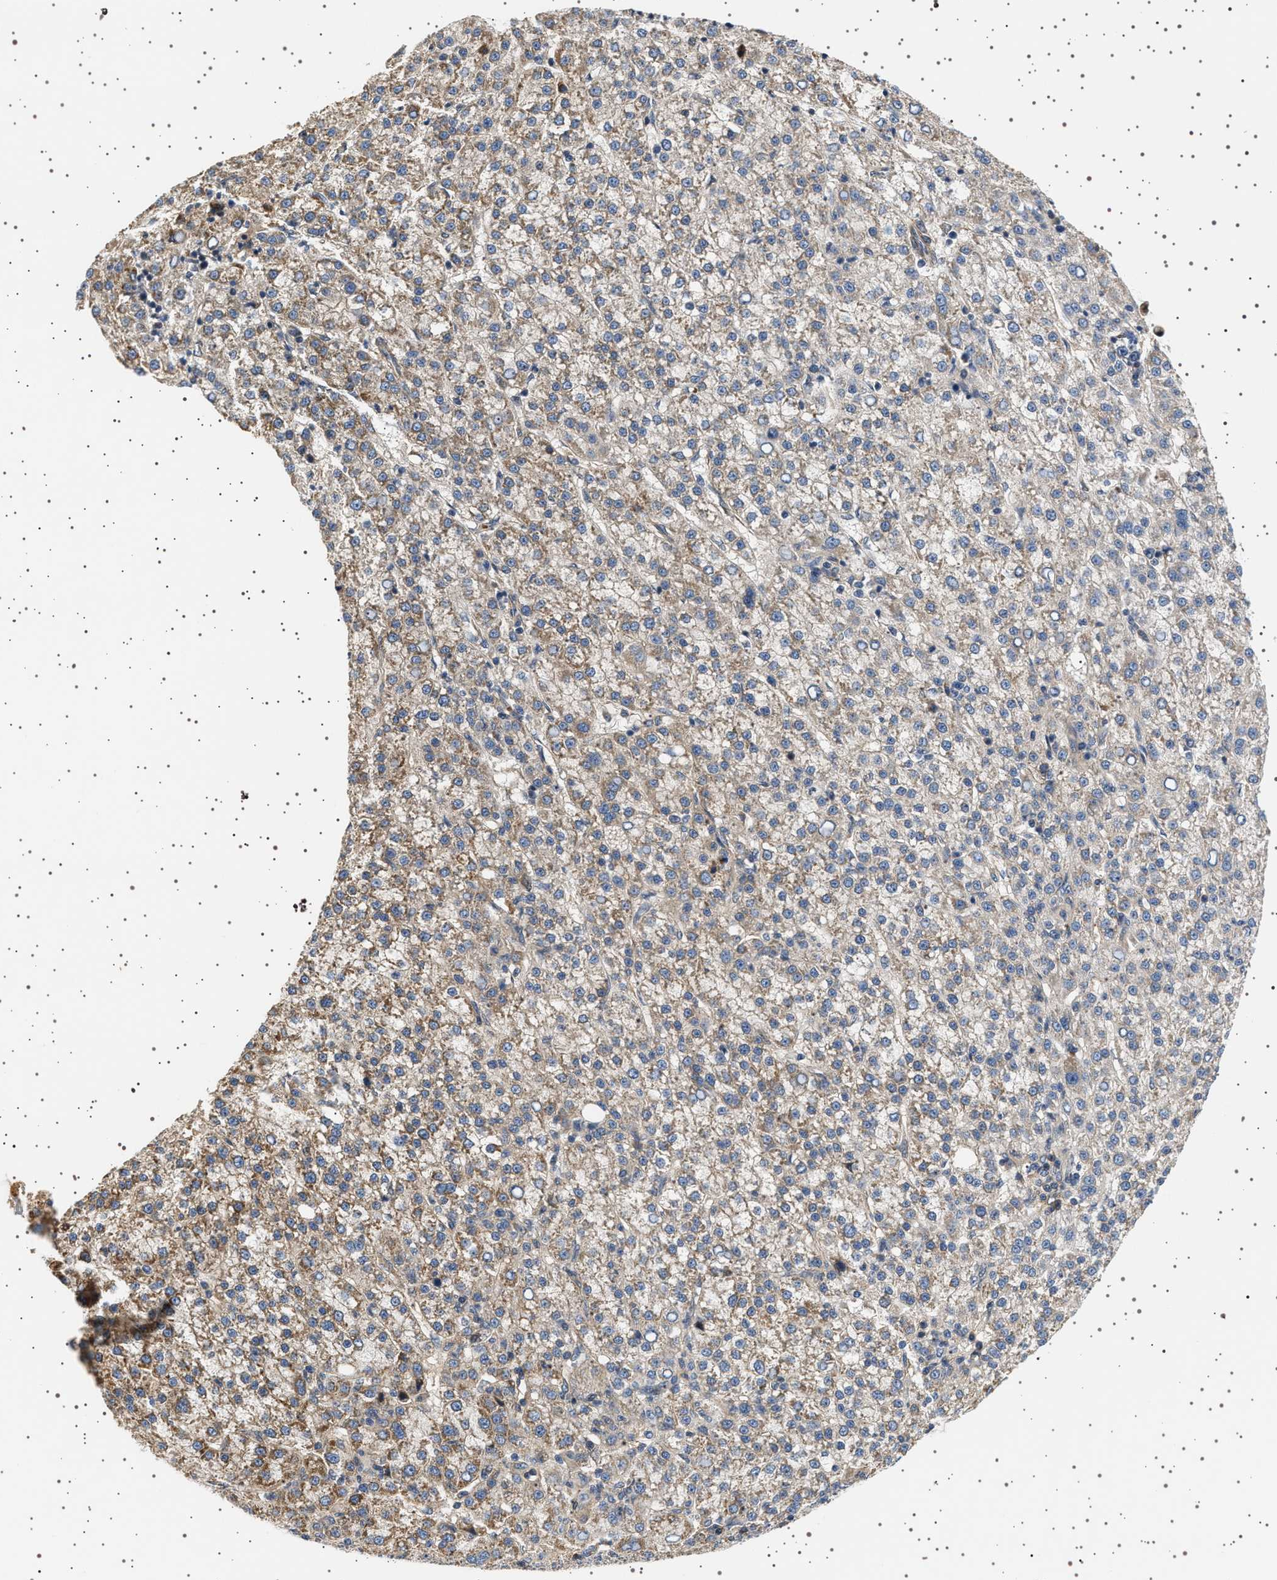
{"staining": {"intensity": "weak", "quantity": "25%-75%", "location": "cytoplasmic/membranous"}, "tissue": "liver cancer", "cell_type": "Tumor cells", "image_type": "cancer", "snomed": [{"axis": "morphology", "description": "Carcinoma, Hepatocellular, NOS"}, {"axis": "topography", "description": "Liver"}], "caption": "Immunohistochemistry photomicrograph of neoplastic tissue: hepatocellular carcinoma (liver) stained using immunohistochemistry displays low levels of weak protein expression localized specifically in the cytoplasmic/membranous of tumor cells, appearing as a cytoplasmic/membranous brown color.", "gene": "BAG3", "patient": {"sex": "female", "age": 58}}